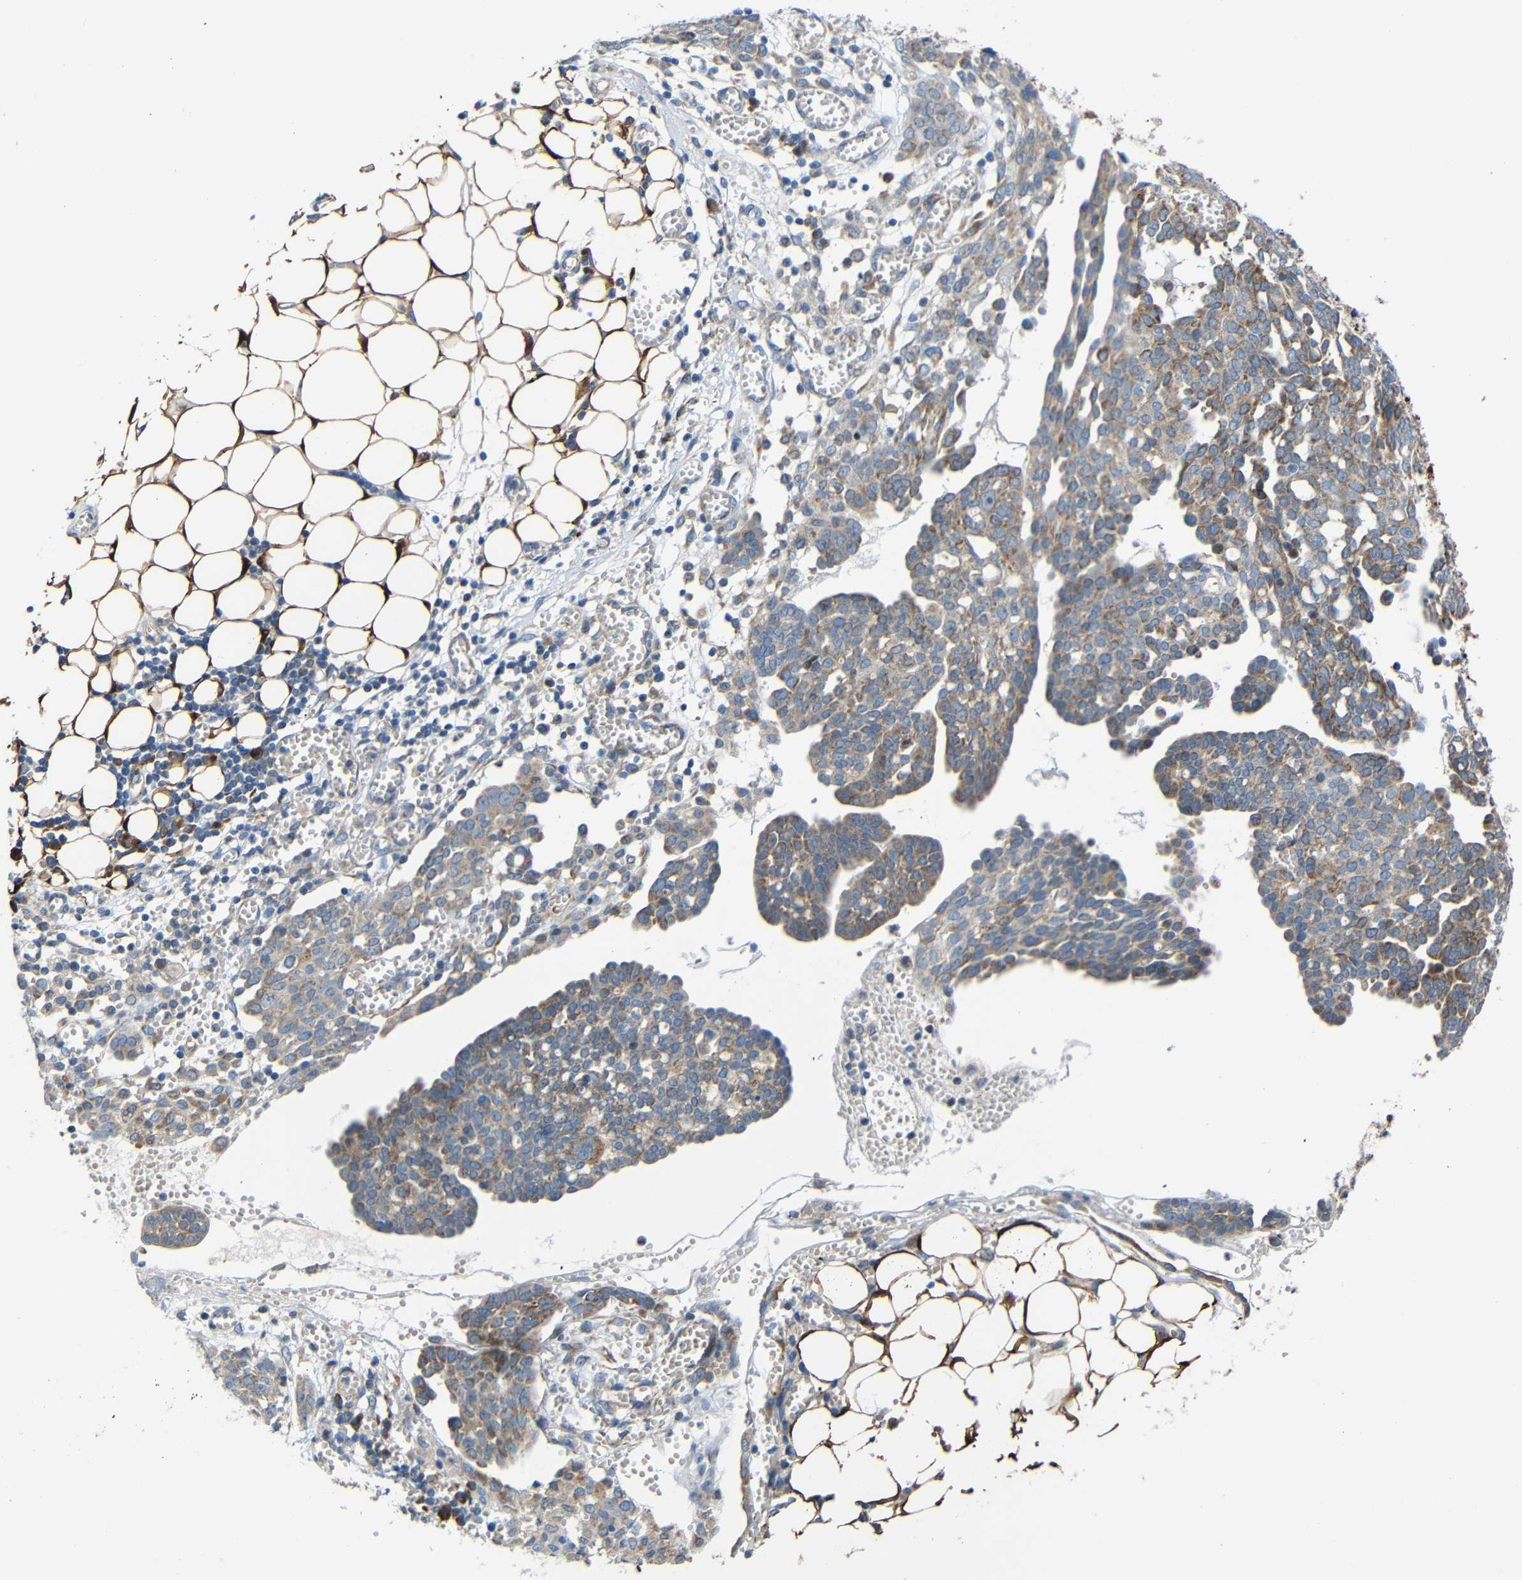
{"staining": {"intensity": "weak", "quantity": "25%-75%", "location": "cytoplasmic/membranous"}, "tissue": "ovarian cancer", "cell_type": "Tumor cells", "image_type": "cancer", "snomed": [{"axis": "morphology", "description": "Cystadenocarcinoma, serous, NOS"}, {"axis": "topography", "description": "Soft tissue"}, {"axis": "topography", "description": "Ovary"}], "caption": "There is low levels of weak cytoplasmic/membranous expression in tumor cells of ovarian serous cystadenocarcinoma, as demonstrated by immunohistochemical staining (brown color).", "gene": "TMEM25", "patient": {"sex": "female", "age": 57}}